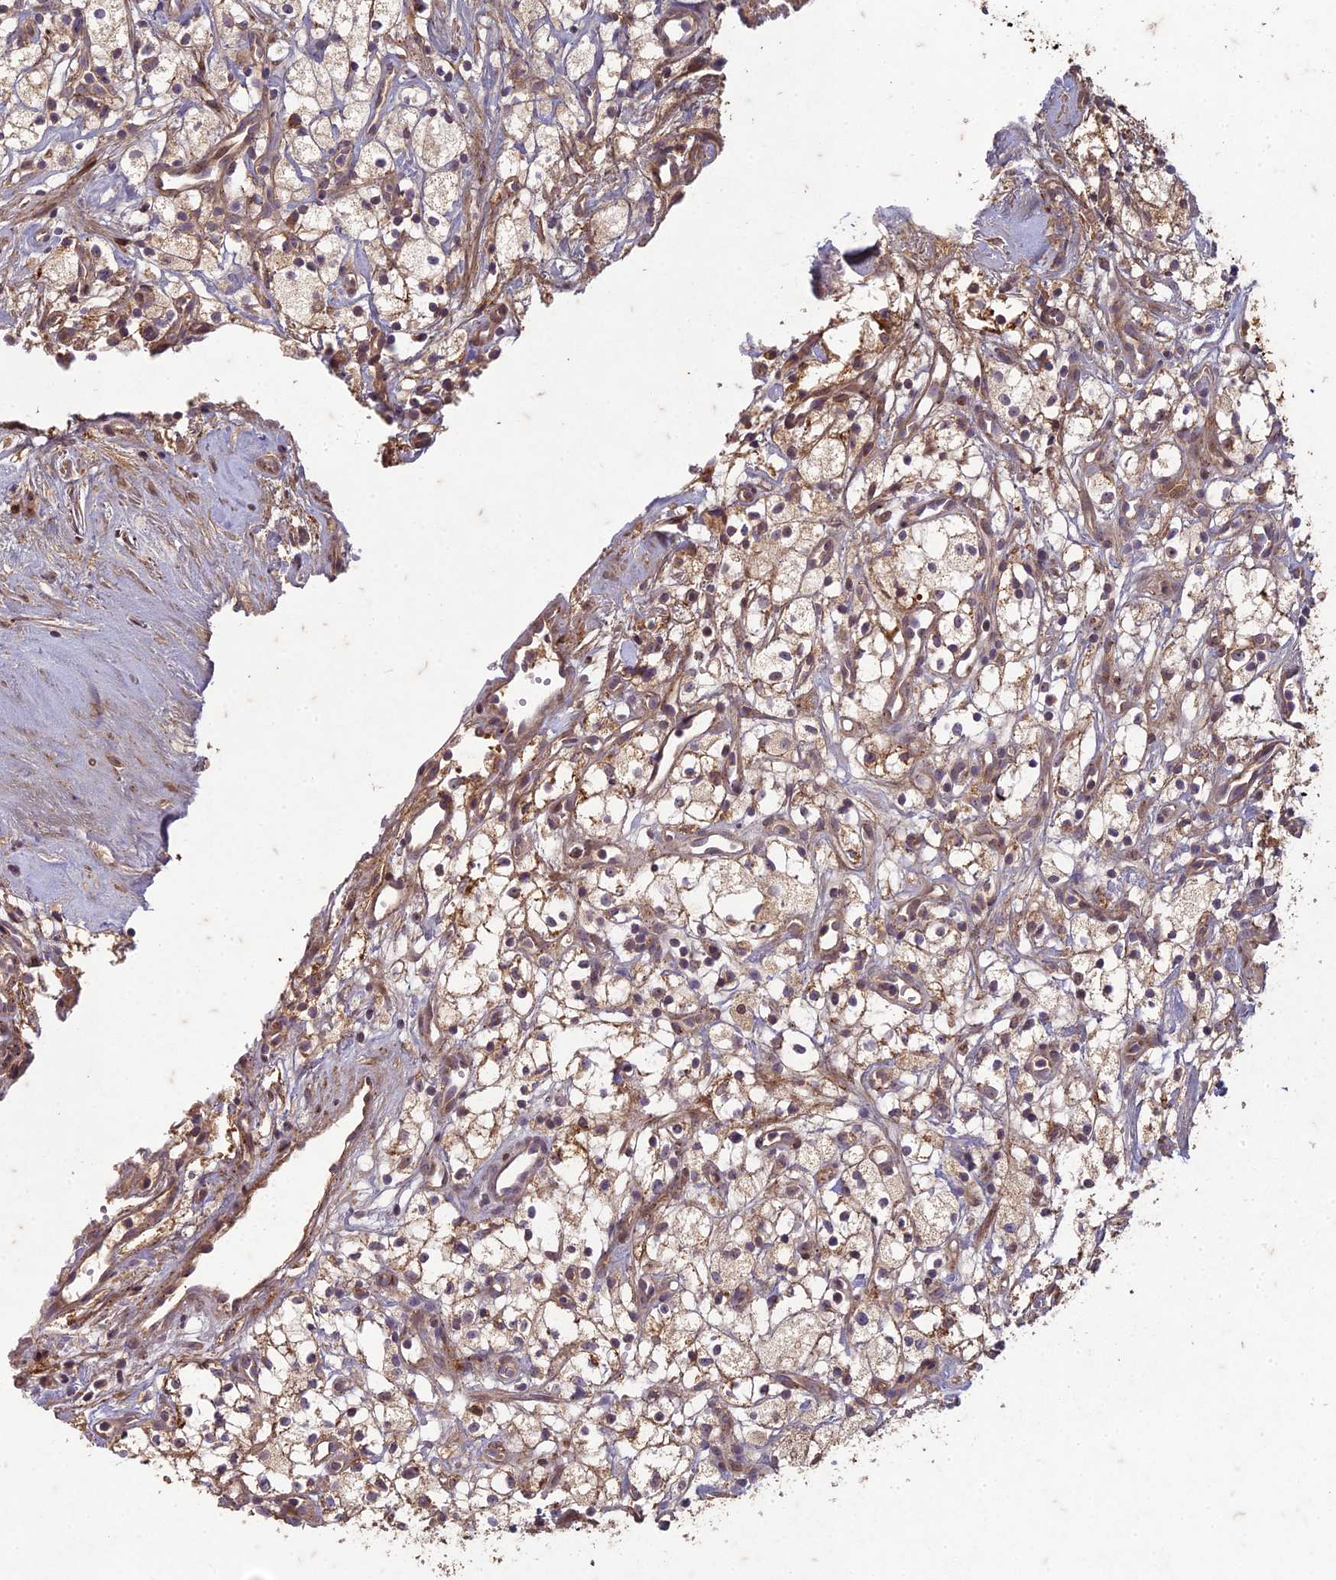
{"staining": {"intensity": "weak", "quantity": ">75%", "location": "cytoplasmic/membranous"}, "tissue": "renal cancer", "cell_type": "Tumor cells", "image_type": "cancer", "snomed": [{"axis": "morphology", "description": "Adenocarcinoma, NOS"}, {"axis": "topography", "description": "Kidney"}], "caption": "Protein analysis of renal cancer (adenocarcinoma) tissue displays weak cytoplasmic/membranous positivity in approximately >75% of tumor cells.", "gene": "TCF25", "patient": {"sex": "male", "age": 59}}